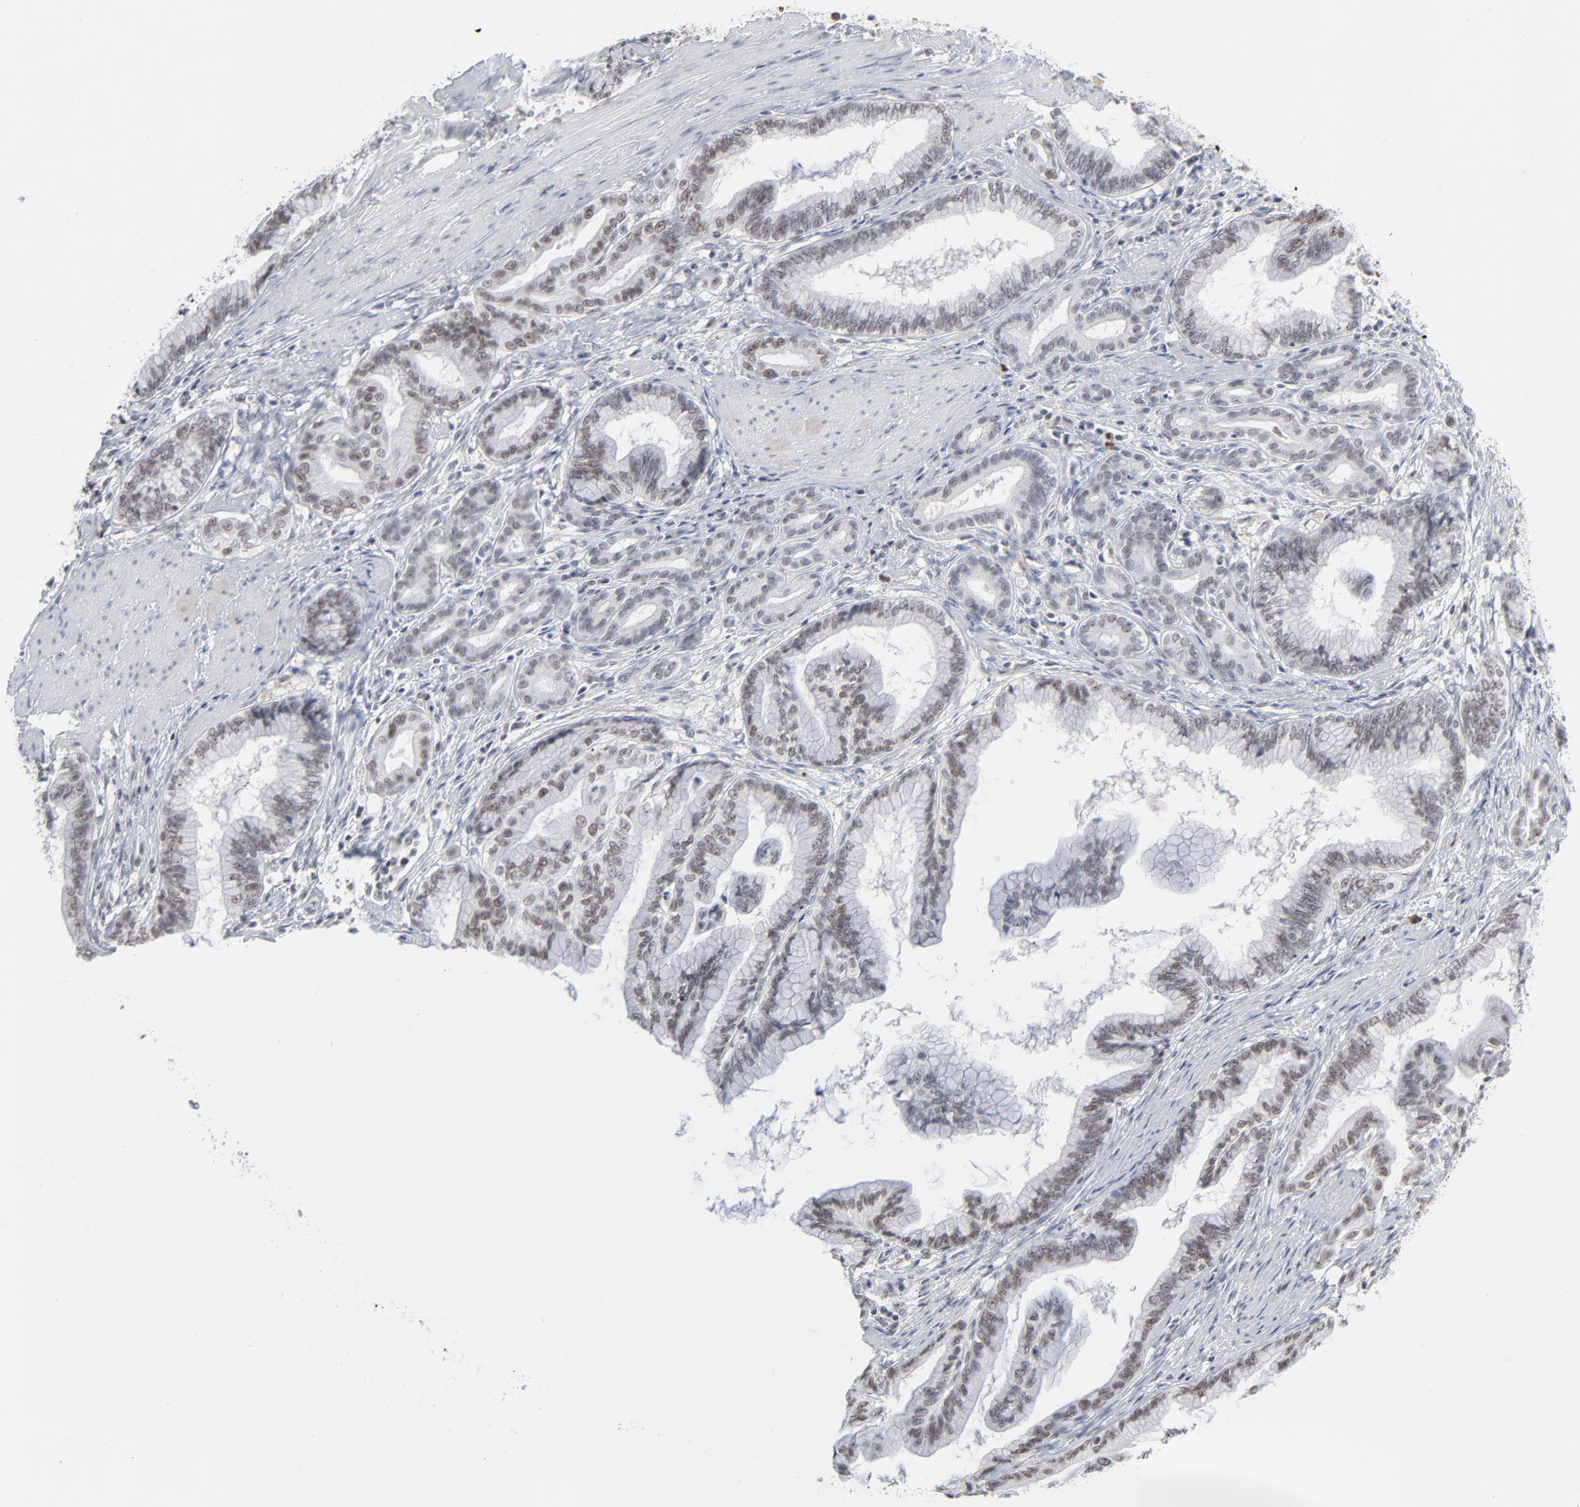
{"staining": {"intensity": "weak", "quantity": "25%-75%", "location": "nuclear"}, "tissue": "pancreatic cancer", "cell_type": "Tumor cells", "image_type": "cancer", "snomed": [{"axis": "morphology", "description": "Adenocarcinoma, NOS"}, {"axis": "topography", "description": "Pancreas"}], "caption": "A brown stain shows weak nuclear expression of a protein in pancreatic adenocarcinoma tumor cells.", "gene": "MPHOSPH6", "patient": {"sex": "female", "age": 64}}